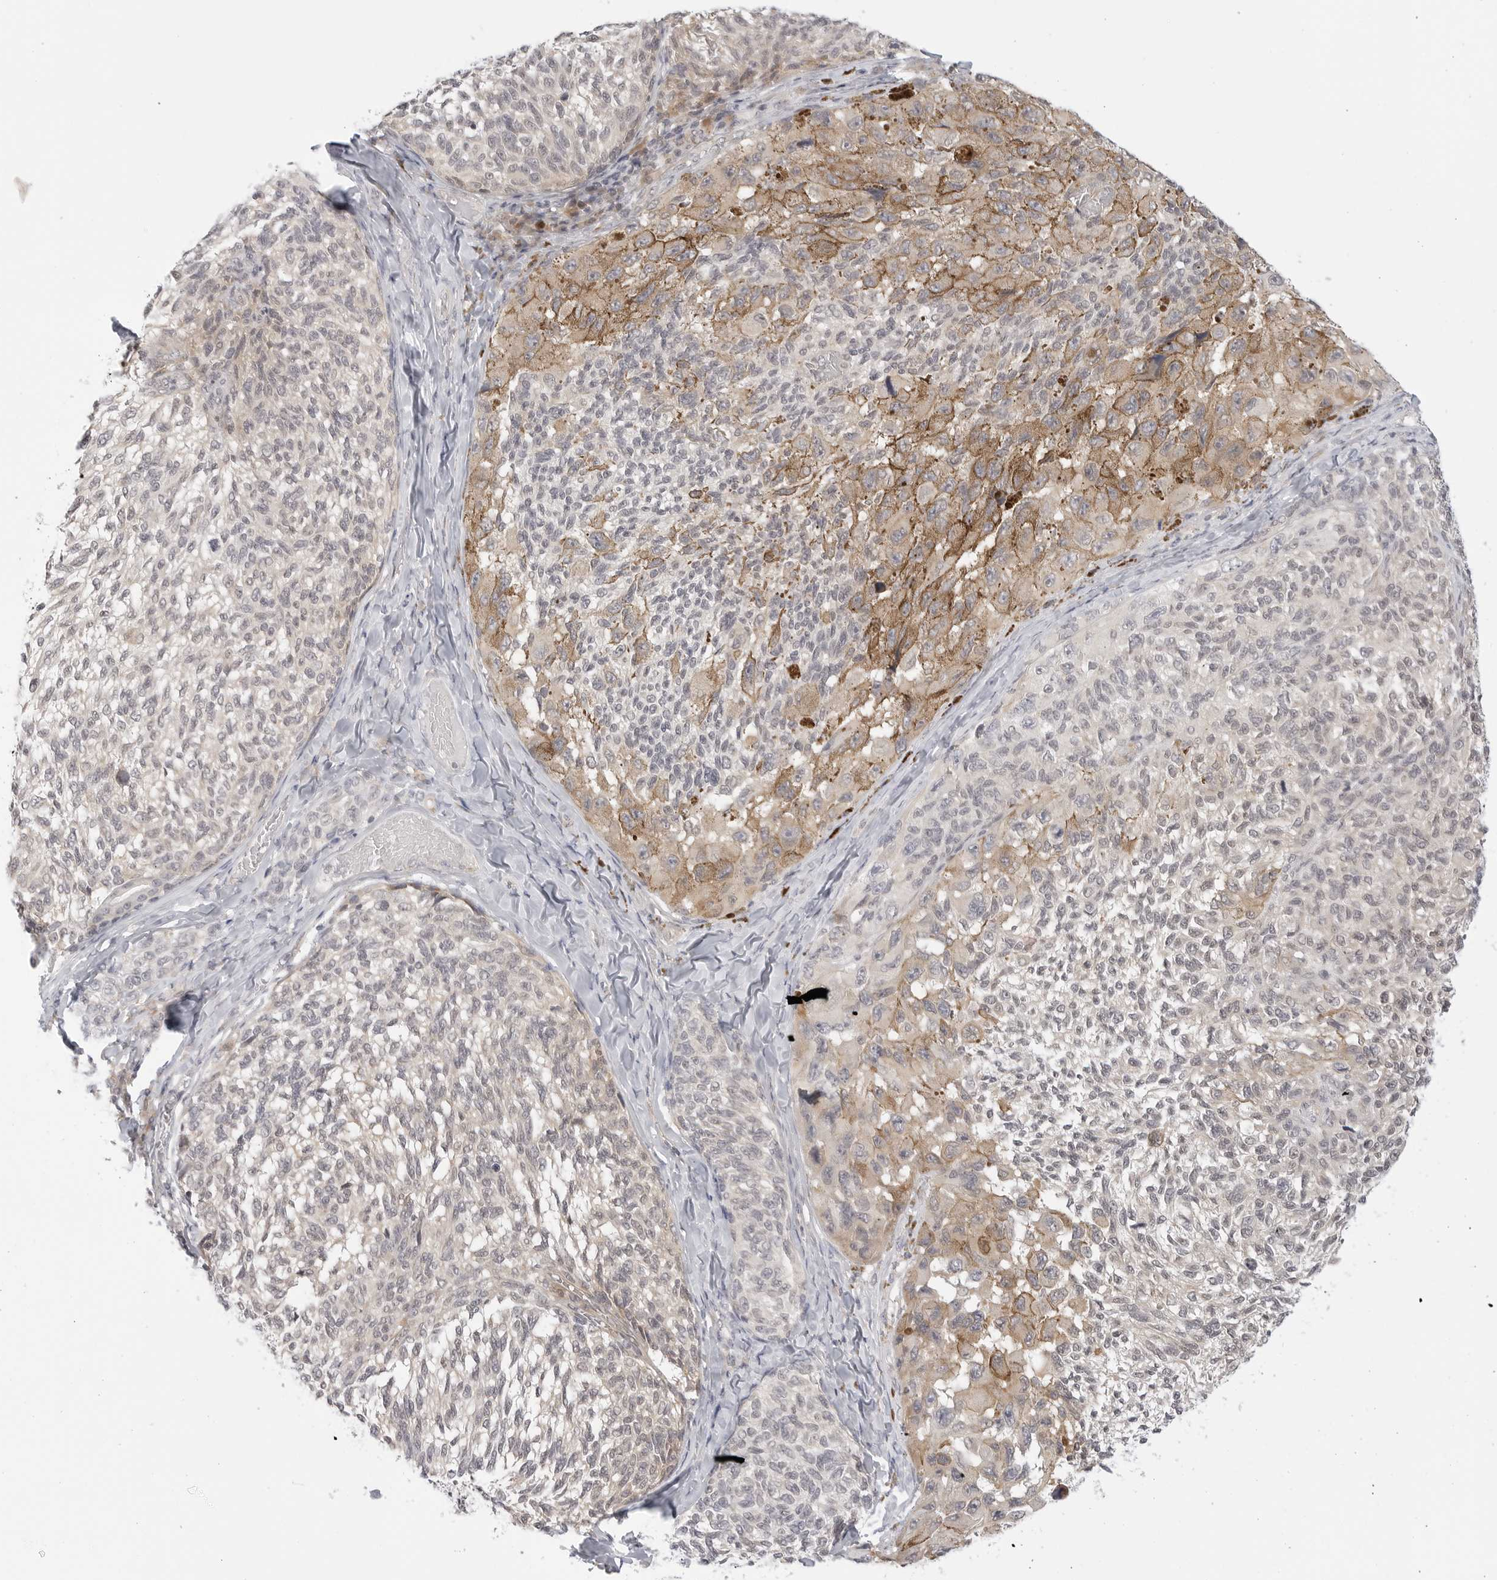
{"staining": {"intensity": "moderate", "quantity": "<25%", "location": "cytoplasmic/membranous"}, "tissue": "melanoma", "cell_type": "Tumor cells", "image_type": "cancer", "snomed": [{"axis": "morphology", "description": "Malignant melanoma, NOS"}, {"axis": "topography", "description": "Skin"}], "caption": "Approximately <25% of tumor cells in malignant melanoma display moderate cytoplasmic/membranous protein positivity as visualized by brown immunohistochemical staining.", "gene": "TCP1", "patient": {"sex": "female", "age": 73}}